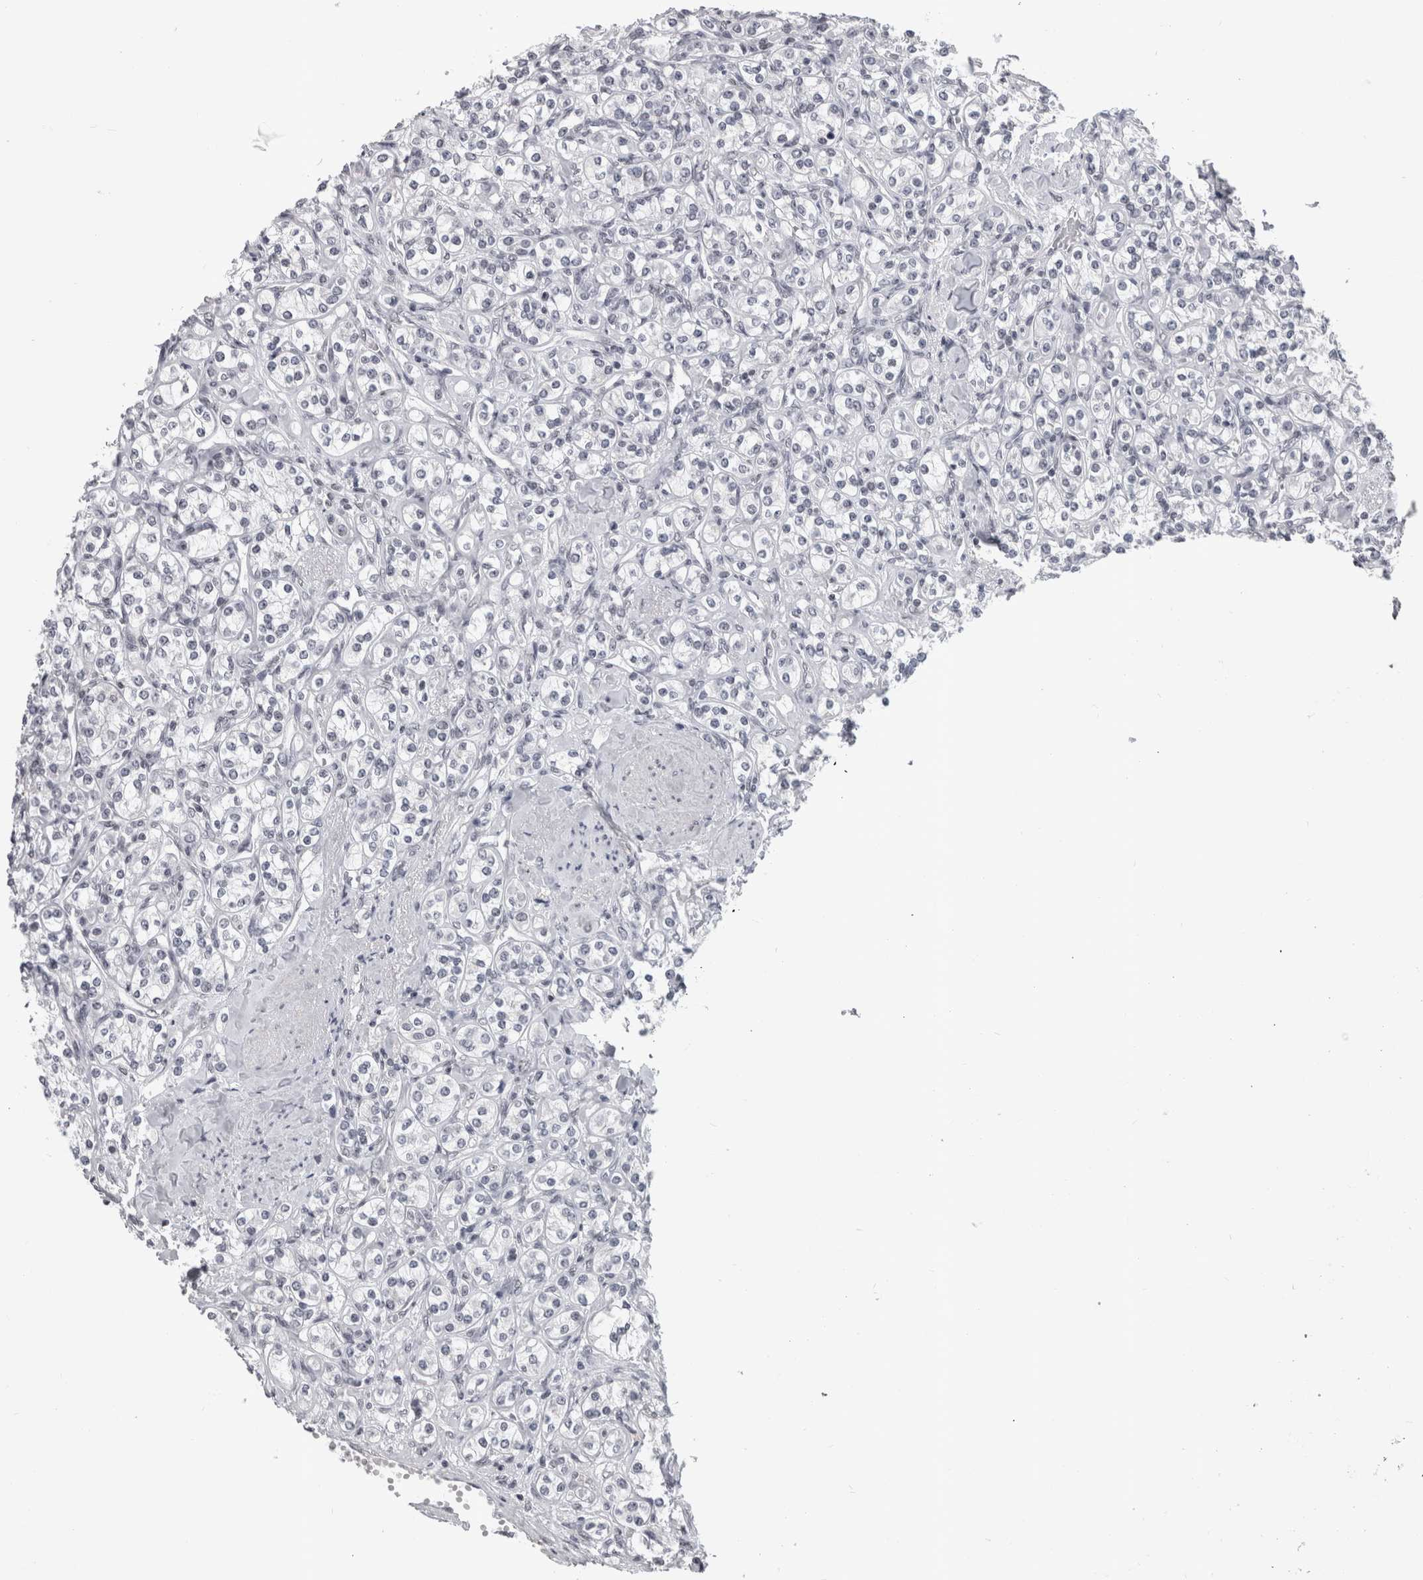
{"staining": {"intensity": "negative", "quantity": "none", "location": "none"}, "tissue": "renal cancer", "cell_type": "Tumor cells", "image_type": "cancer", "snomed": [{"axis": "morphology", "description": "Adenocarcinoma, NOS"}, {"axis": "topography", "description": "Kidney"}], "caption": "This is a histopathology image of immunohistochemistry staining of adenocarcinoma (renal), which shows no staining in tumor cells.", "gene": "ARID4B", "patient": {"sex": "male", "age": 77}}